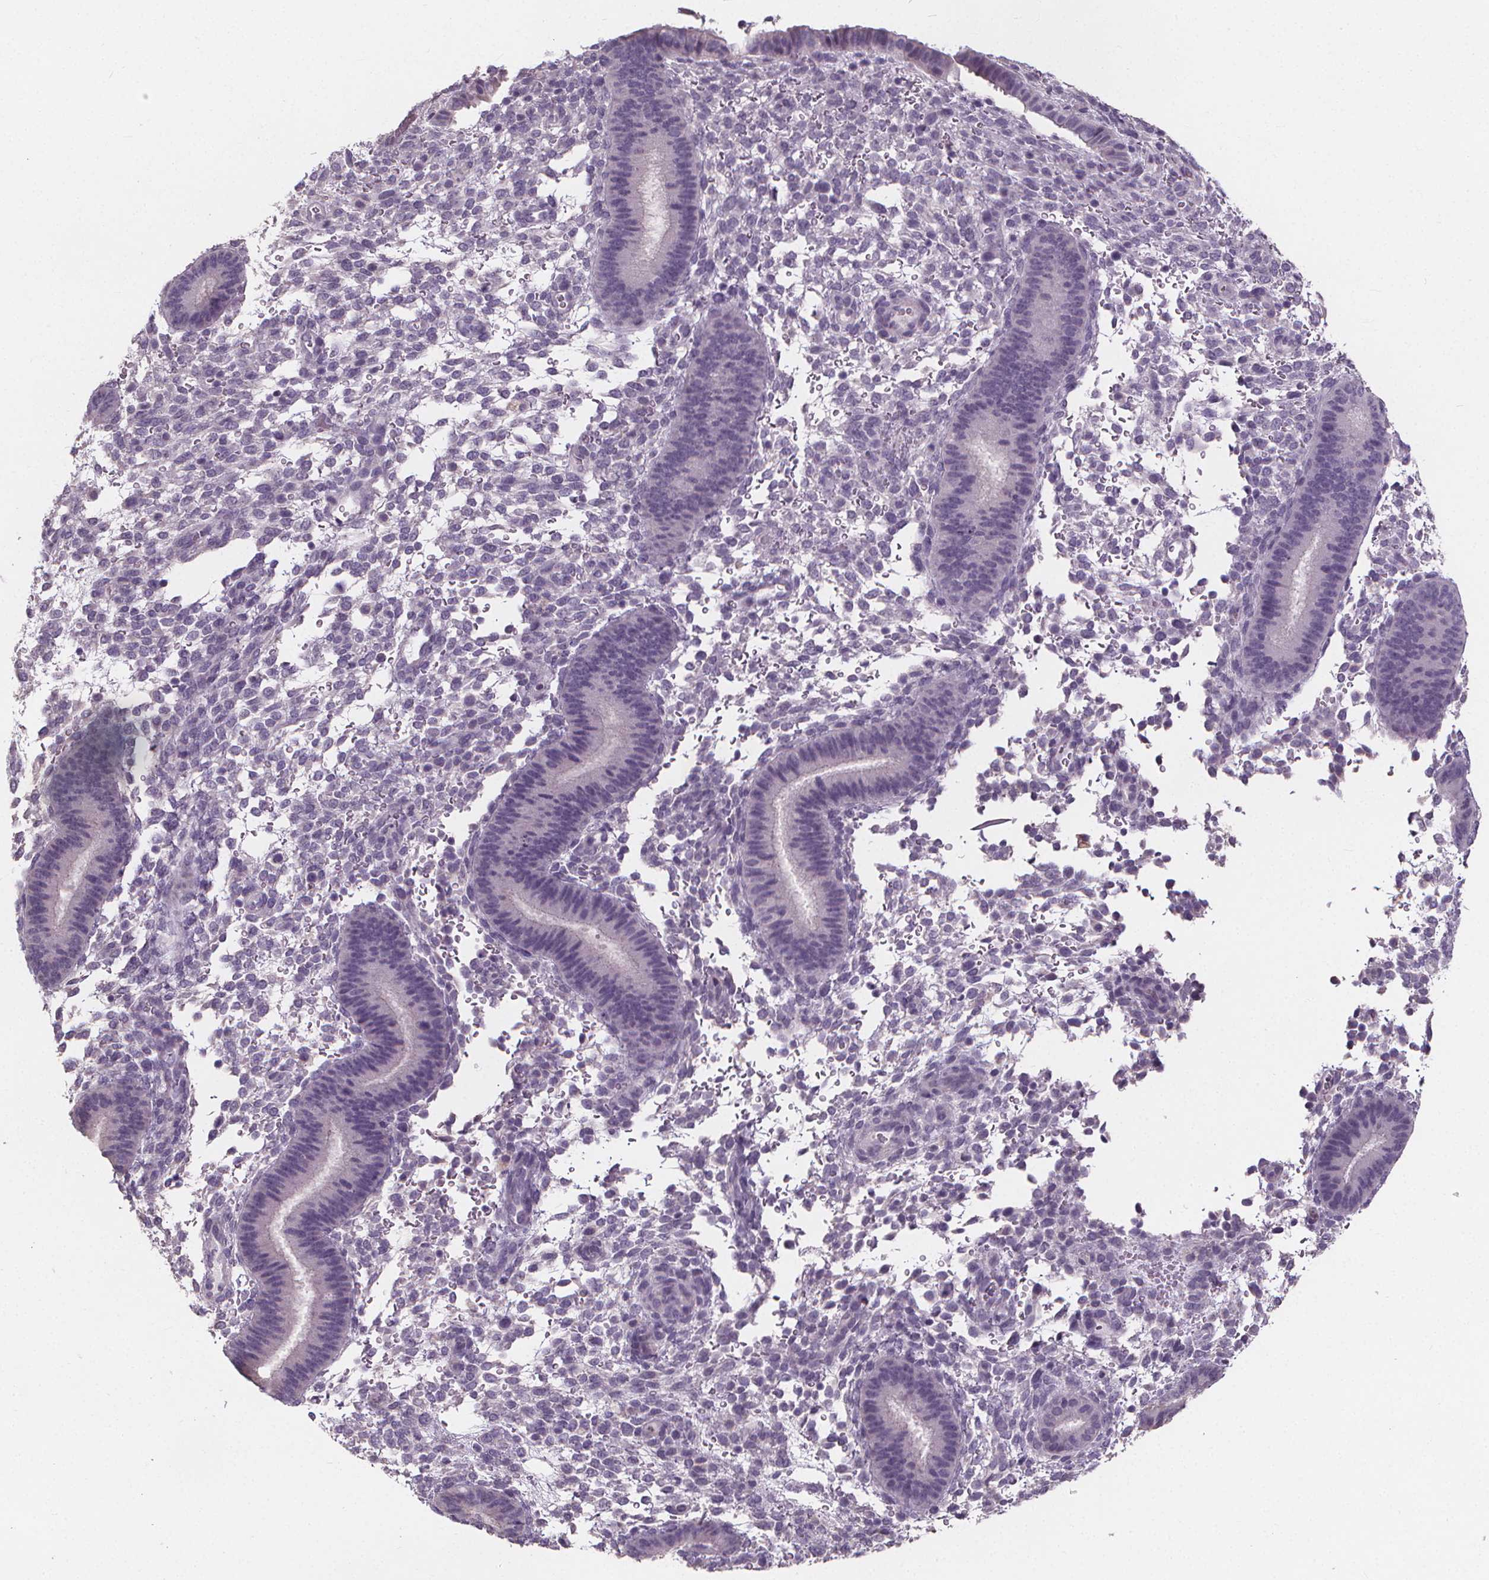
{"staining": {"intensity": "negative", "quantity": "none", "location": "none"}, "tissue": "endometrium", "cell_type": "Cells in endometrial stroma", "image_type": "normal", "snomed": [{"axis": "morphology", "description": "Normal tissue, NOS"}, {"axis": "topography", "description": "Endometrium"}], "caption": "Photomicrograph shows no protein positivity in cells in endometrial stroma of benign endometrium.", "gene": "ATP6V1D", "patient": {"sex": "female", "age": 39}}